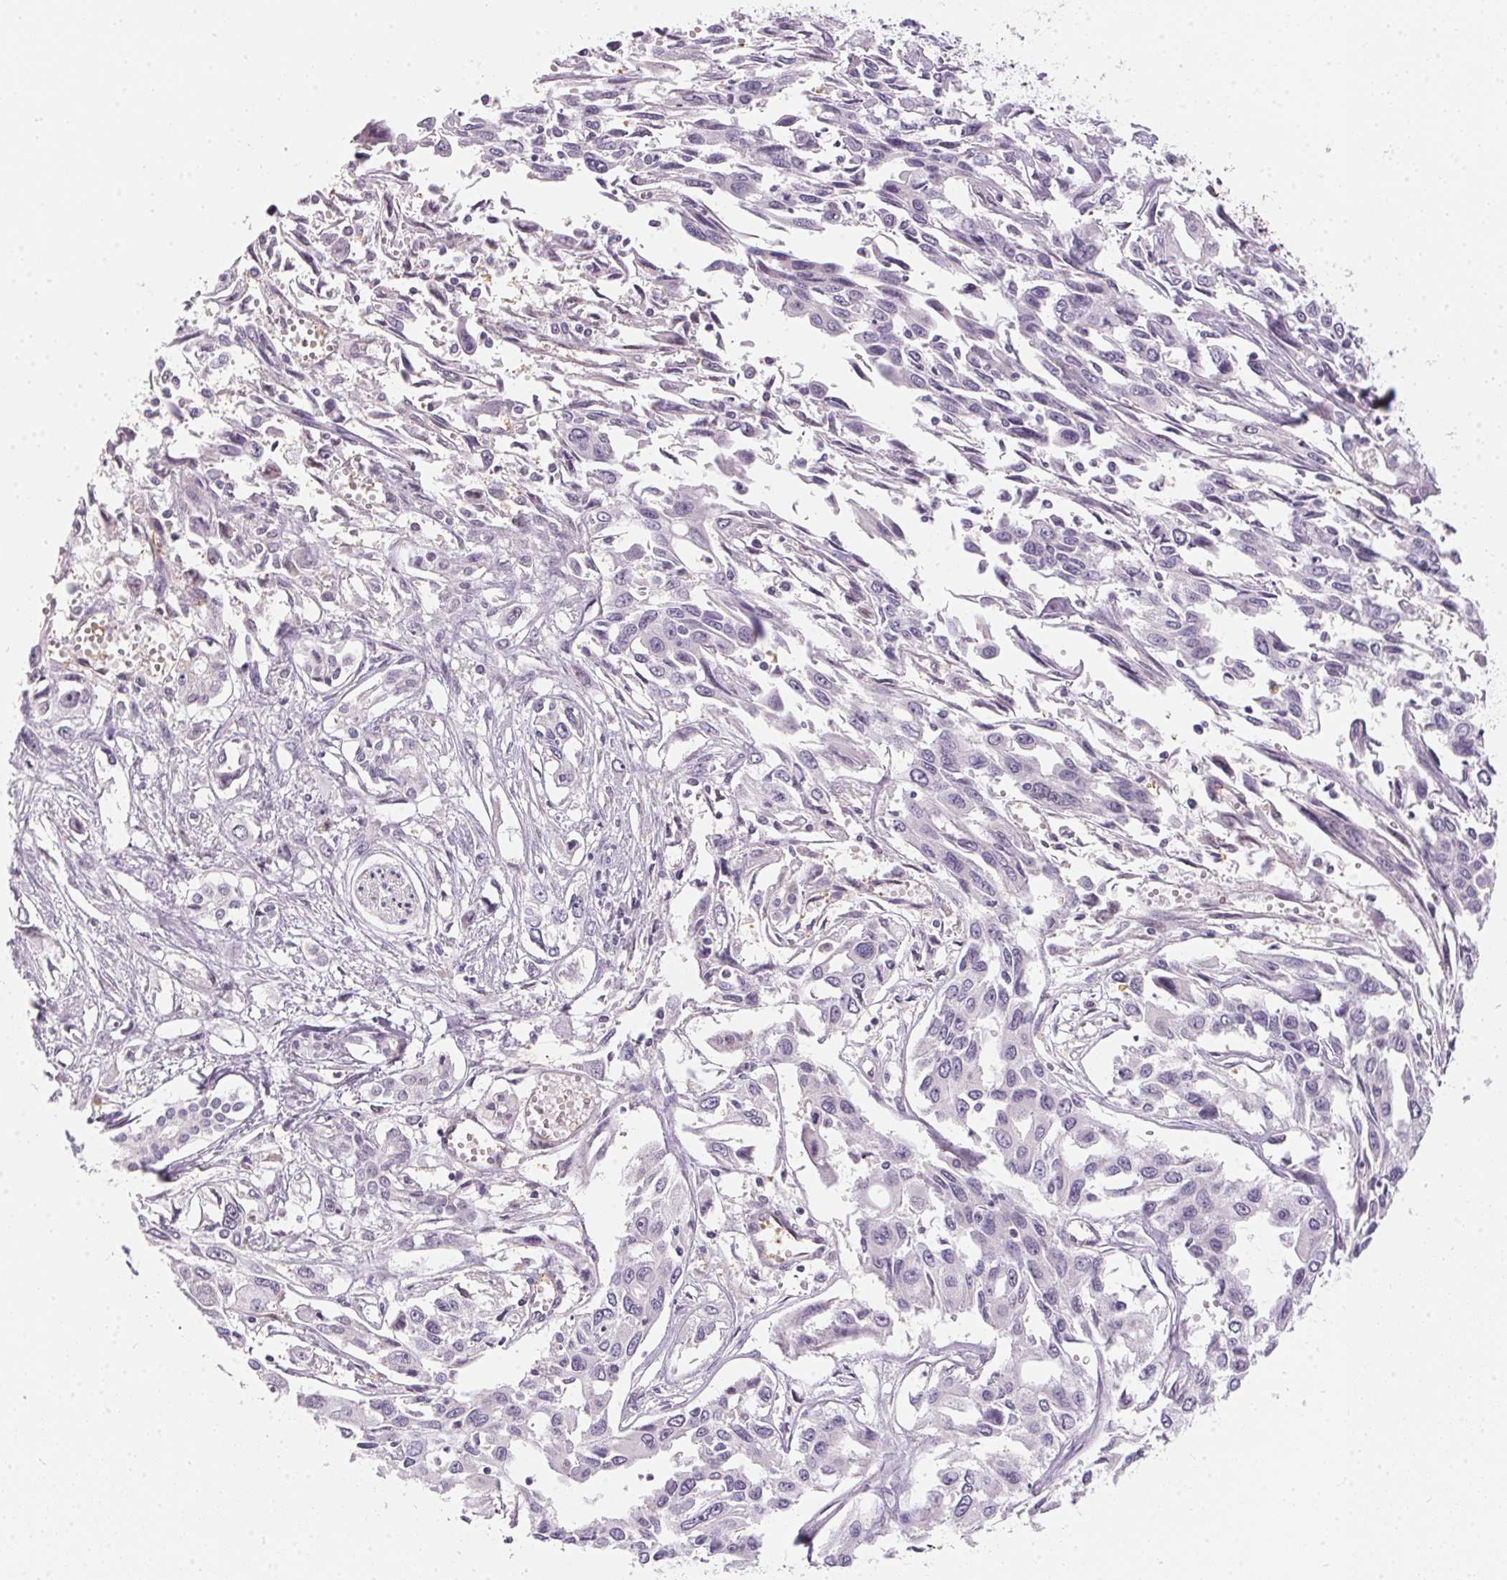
{"staining": {"intensity": "negative", "quantity": "none", "location": "none"}, "tissue": "pancreatic cancer", "cell_type": "Tumor cells", "image_type": "cancer", "snomed": [{"axis": "morphology", "description": "Adenocarcinoma, NOS"}, {"axis": "topography", "description": "Pancreas"}], "caption": "Tumor cells are negative for brown protein staining in pancreatic cancer (adenocarcinoma).", "gene": "BLMH", "patient": {"sex": "female", "age": 55}}